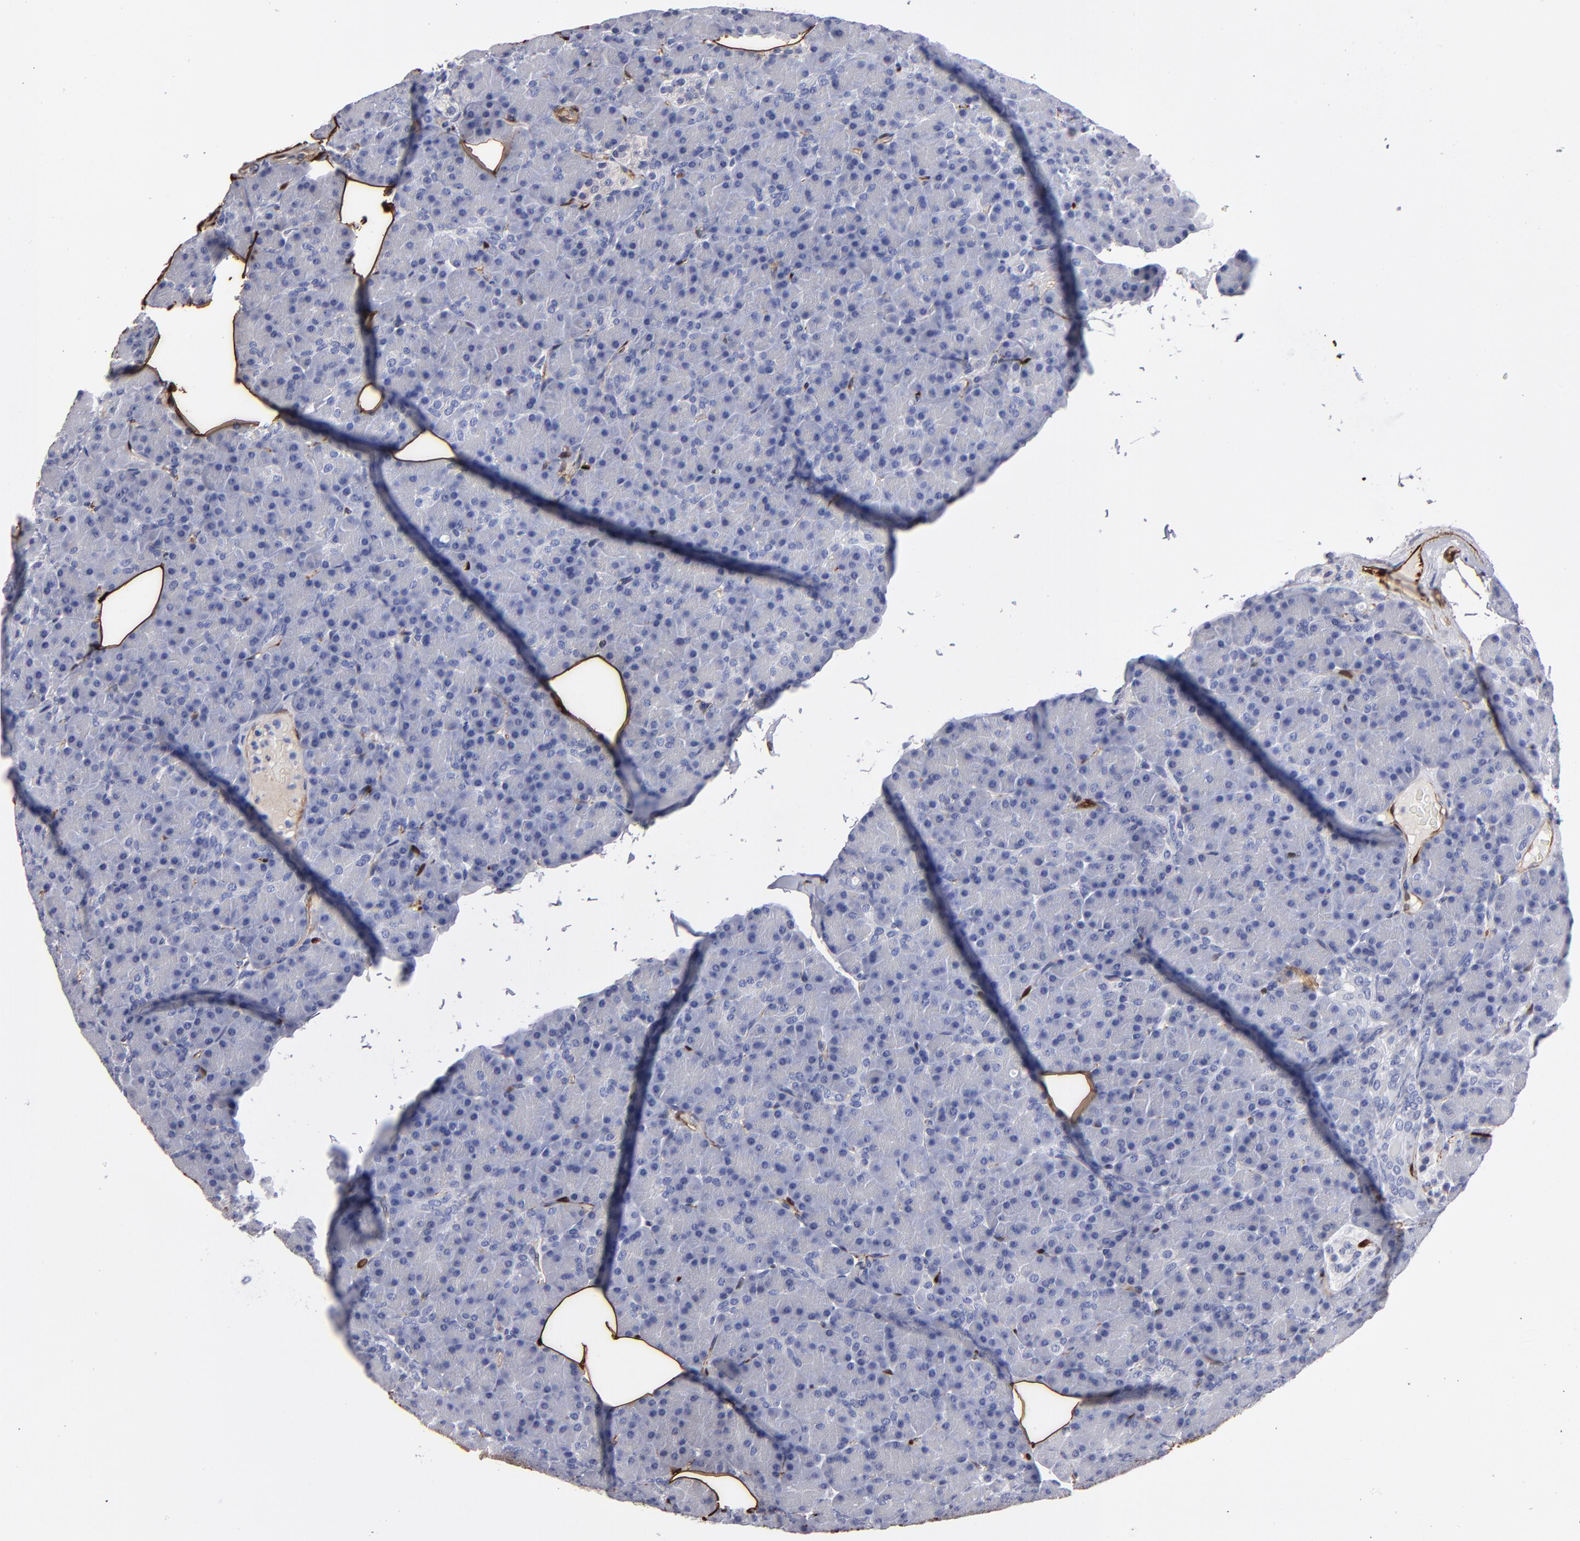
{"staining": {"intensity": "negative", "quantity": "none", "location": "none"}, "tissue": "pancreas", "cell_type": "Exocrine glandular cells", "image_type": "normal", "snomed": [{"axis": "morphology", "description": "Normal tissue, NOS"}, {"axis": "topography", "description": "Pancreas"}], "caption": "Micrograph shows no protein staining in exocrine glandular cells of normal pancreas.", "gene": "FABP4", "patient": {"sex": "female", "age": 43}}